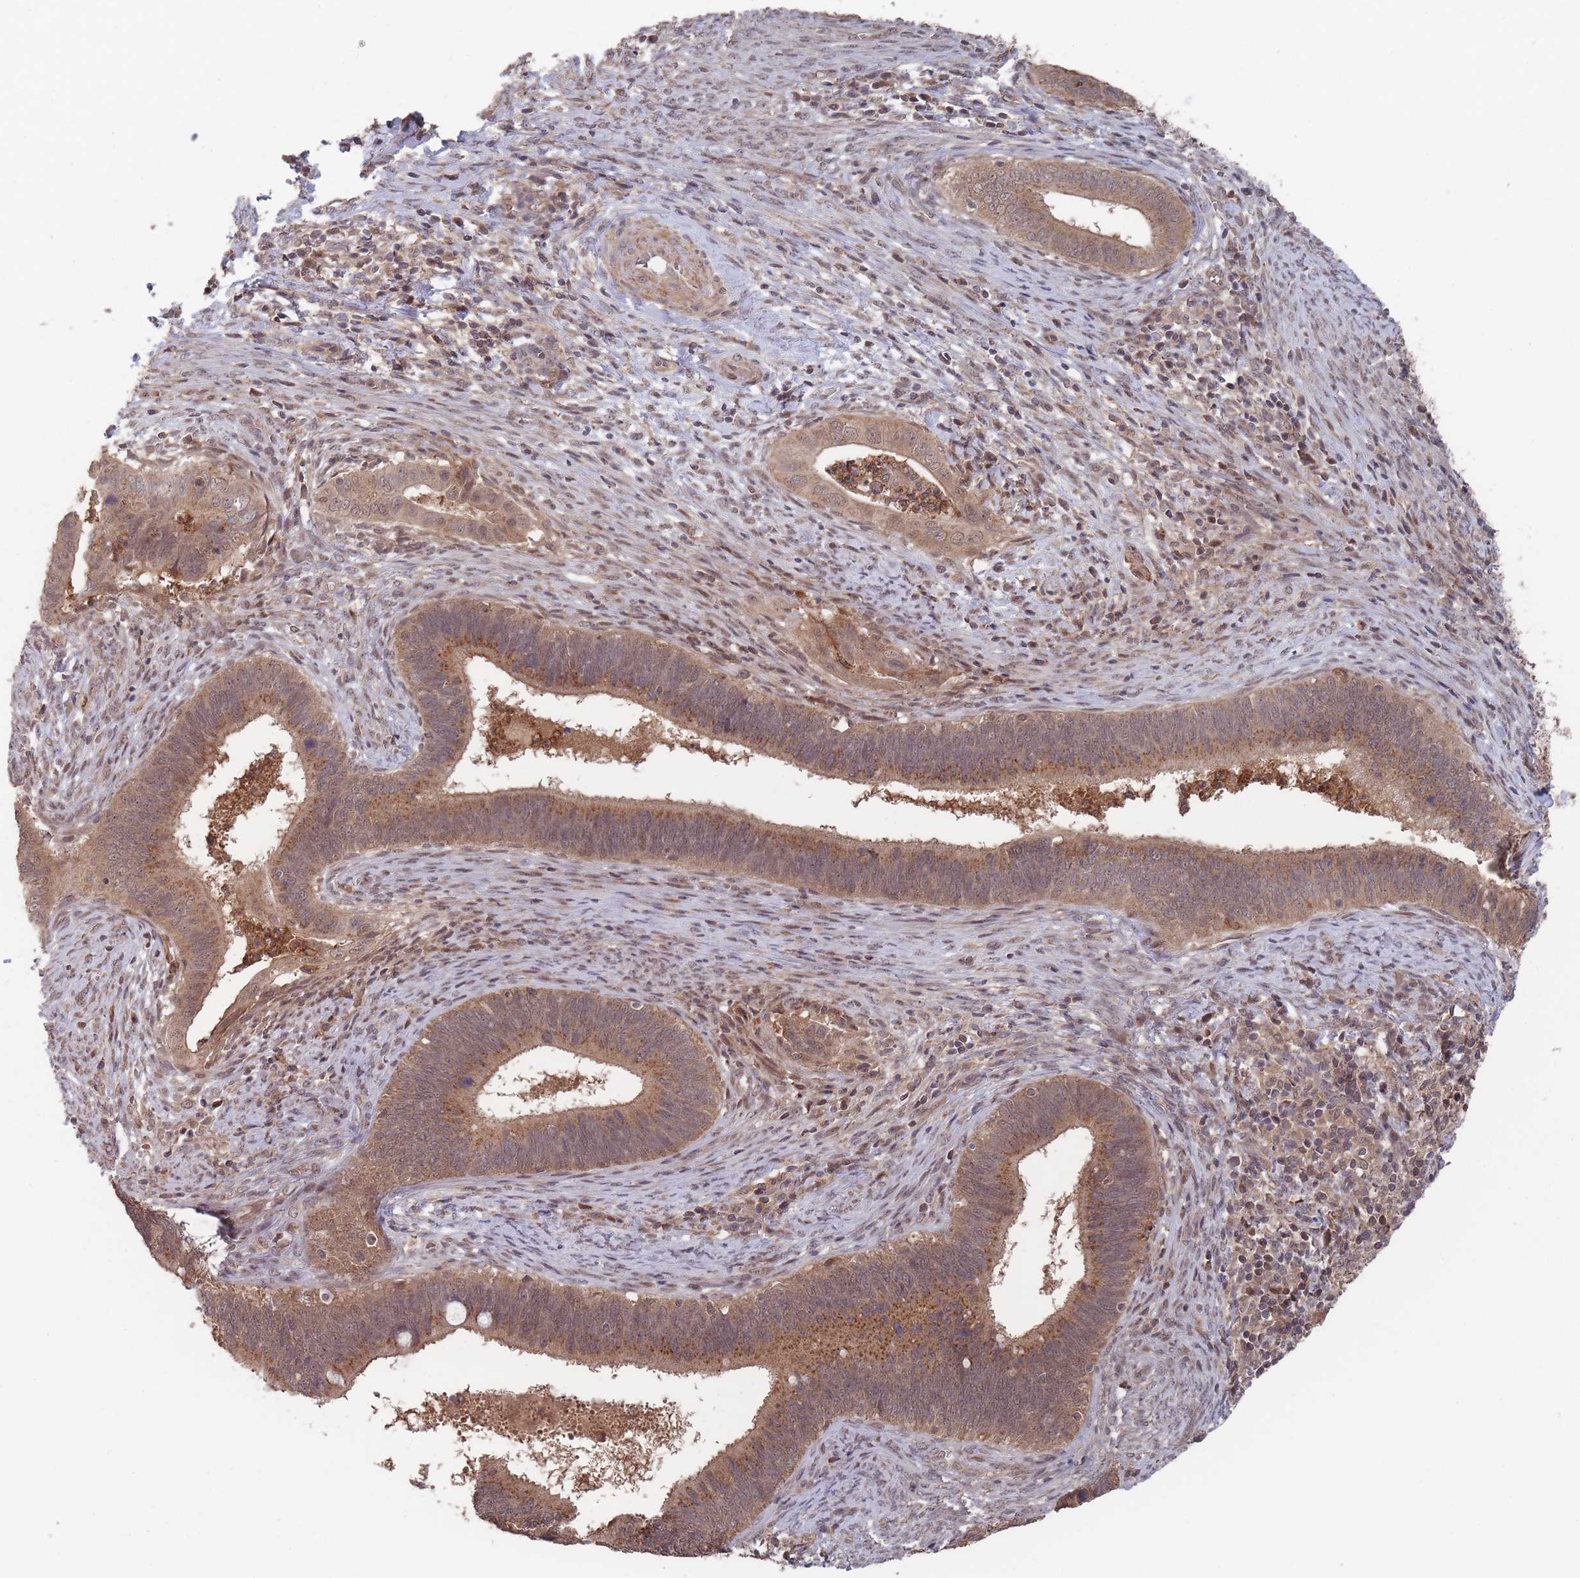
{"staining": {"intensity": "moderate", "quantity": ">75%", "location": "cytoplasmic/membranous"}, "tissue": "cervical cancer", "cell_type": "Tumor cells", "image_type": "cancer", "snomed": [{"axis": "morphology", "description": "Adenocarcinoma, NOS"}, {"axis": "topography", "description": "Cervix"}], "caption": "The micrograph displays staining of cervical cancer, revealing moderate cytoplasmic/membranous protein expression (brown color) within tumor cells.", "gene": "SF3B1", "patient": {"sex": "female", "age": 42}}